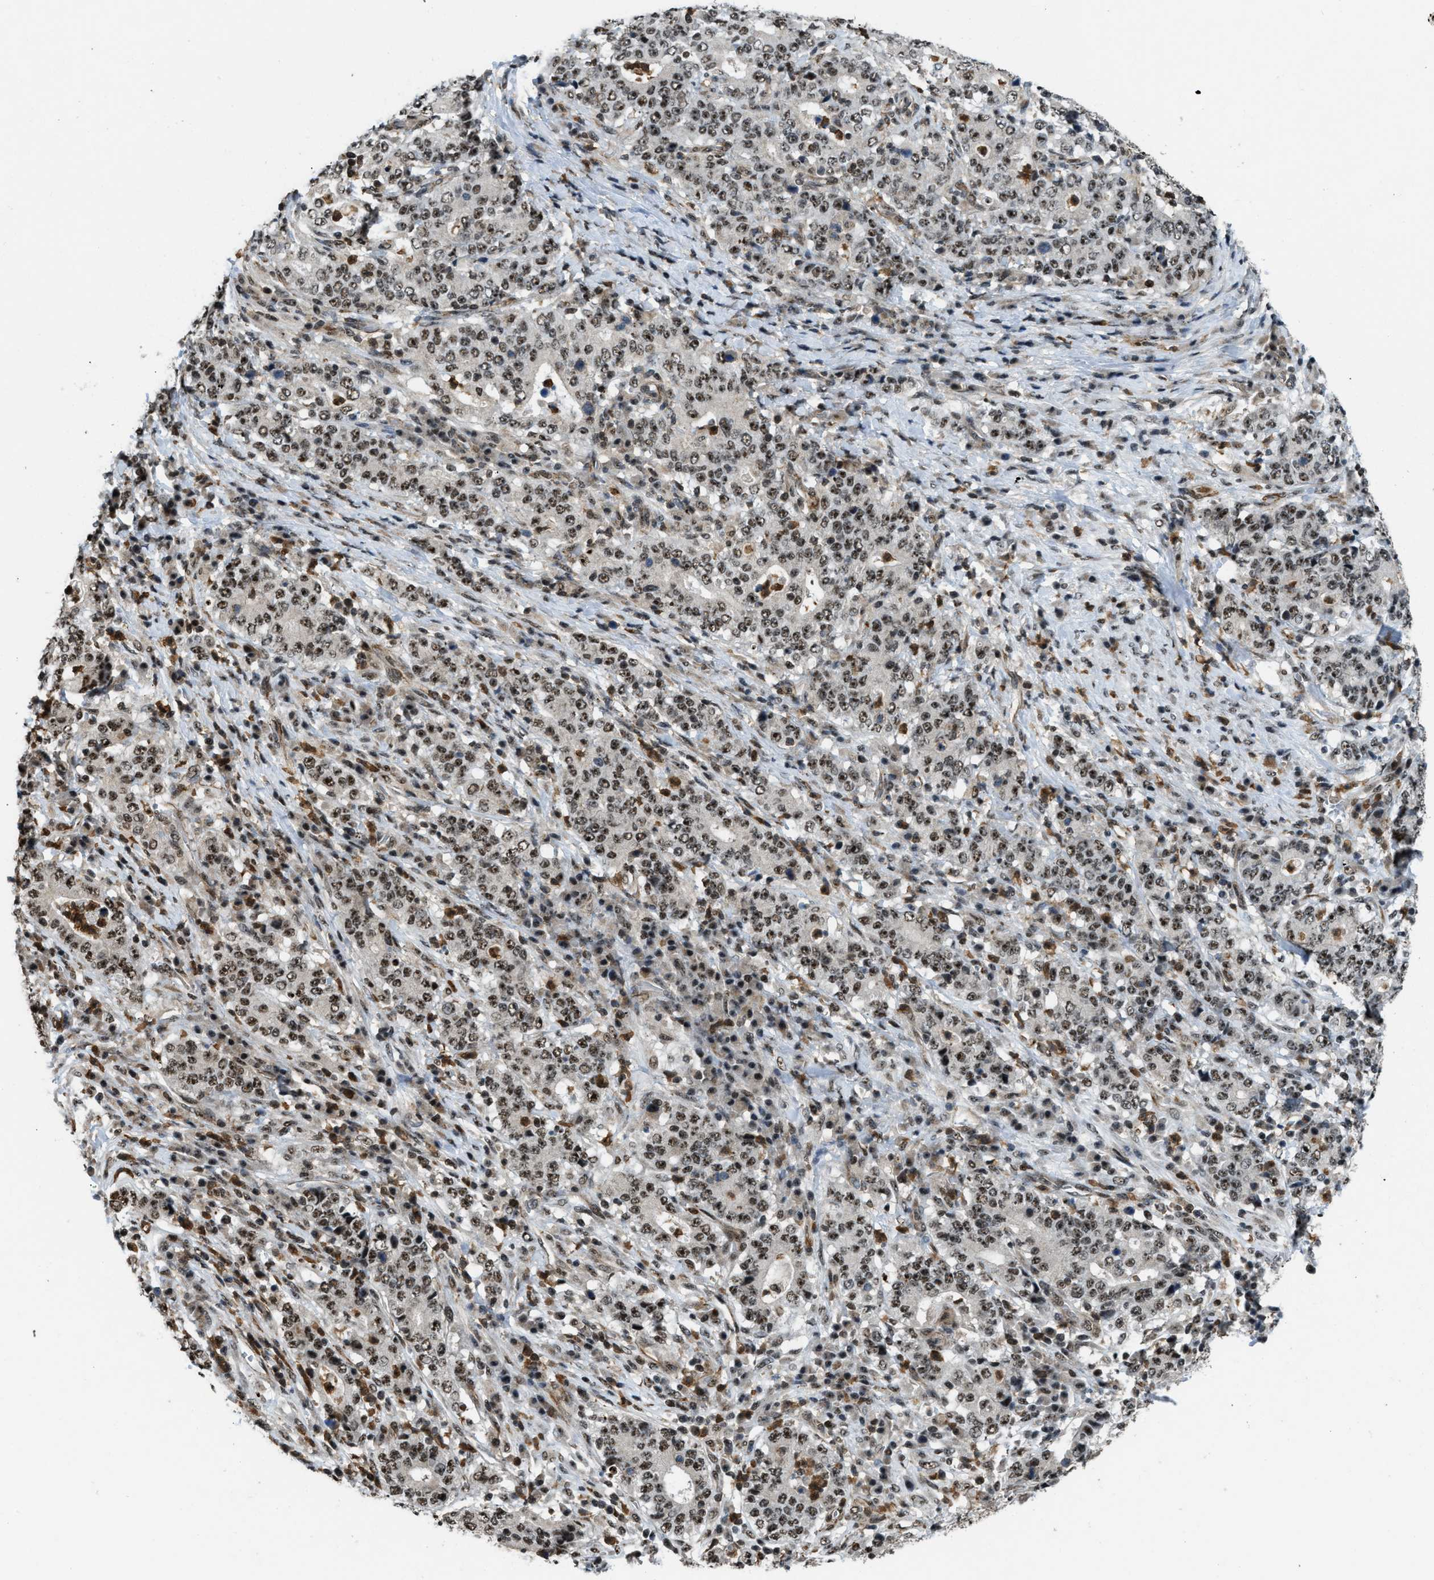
{"staining": {"intensity": "moderate", "quantity": ">75%", "location": "nuclear"}, "tissue": "stomach cancer", "cell_type": "Tumor cells", "image_type": "cancer", "snomed": [{"axis": "morphology", "description": "Normal tissue, NOS"}, {"axis": "morphology", "description": "Adenocarcinoma, NOS"}, {"axis": "topography", "description": "Stomach, upper"}, {"axis": "topography", "description": "Stomach"}], "caption": "An immunohistochemistry photomicrograph of tumor tissue is shown. Protein staining in brown highlights moderate nuclear positivity in stomach cancer within tumor cells.", "gene": "E2F1", "patient": {"sex": "male", "age": 59}}